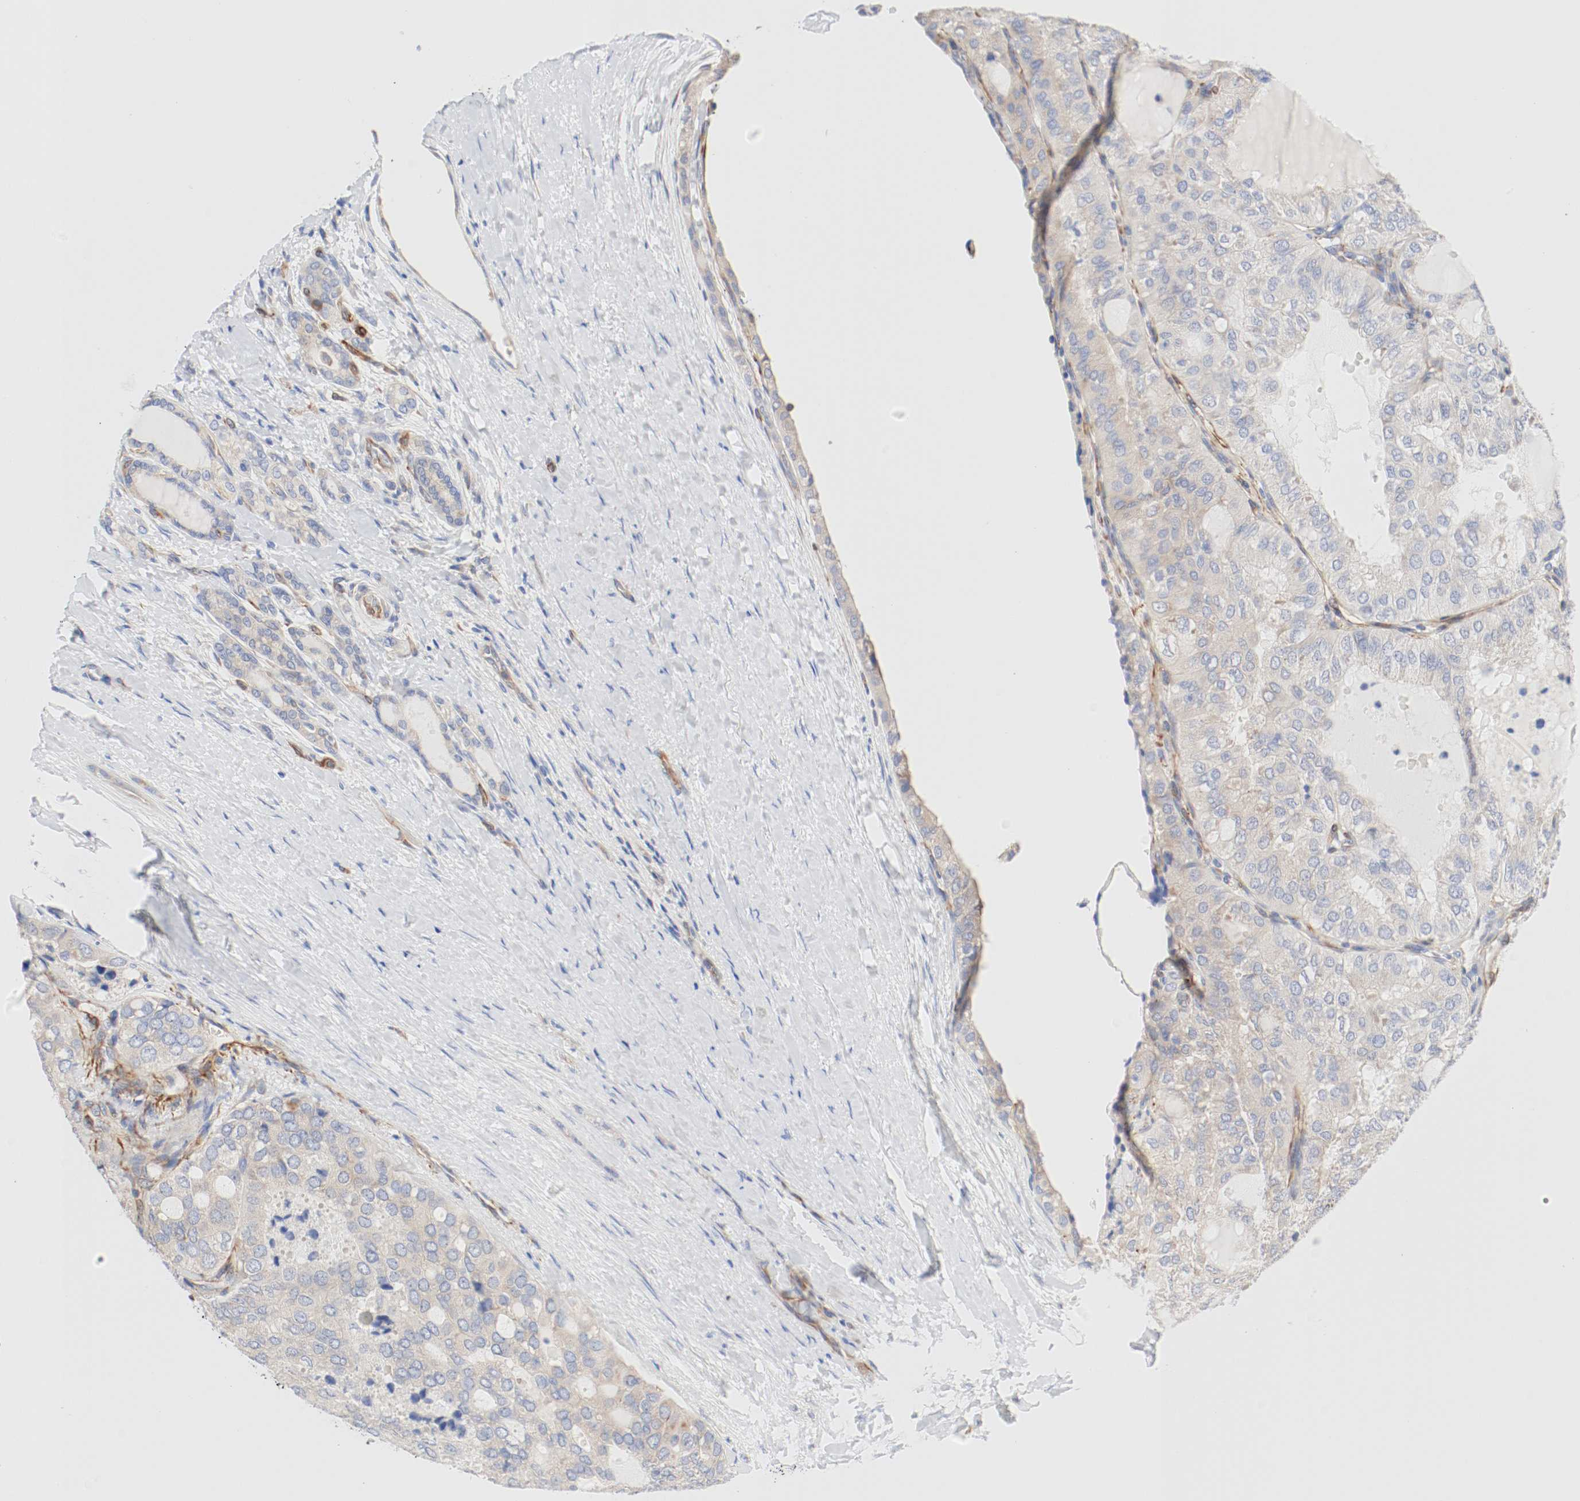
{"staining": {"intensity": "weak", "quantity": "25%-75%", "location": "cytoplasmic/membranous"}, "tissue": "thyroid cancer", "cell_type": "Tumor cells", "image_type": "cancer", "snomed": [{"axis": "morphology", "description": "Follicular adenoma carcinoma, NOS"}, {"axis": "topography", "description": "Thyroid gland"}], "caption": "Protein expression by immunohistochemistry (IHC) reveals weak cytoplasmic/membranous positivity in approximately 25%-75% of tumor cells in thyroid cancer.", "gene": "GIT1", "patient": {"sex": "male", "age": 75}}